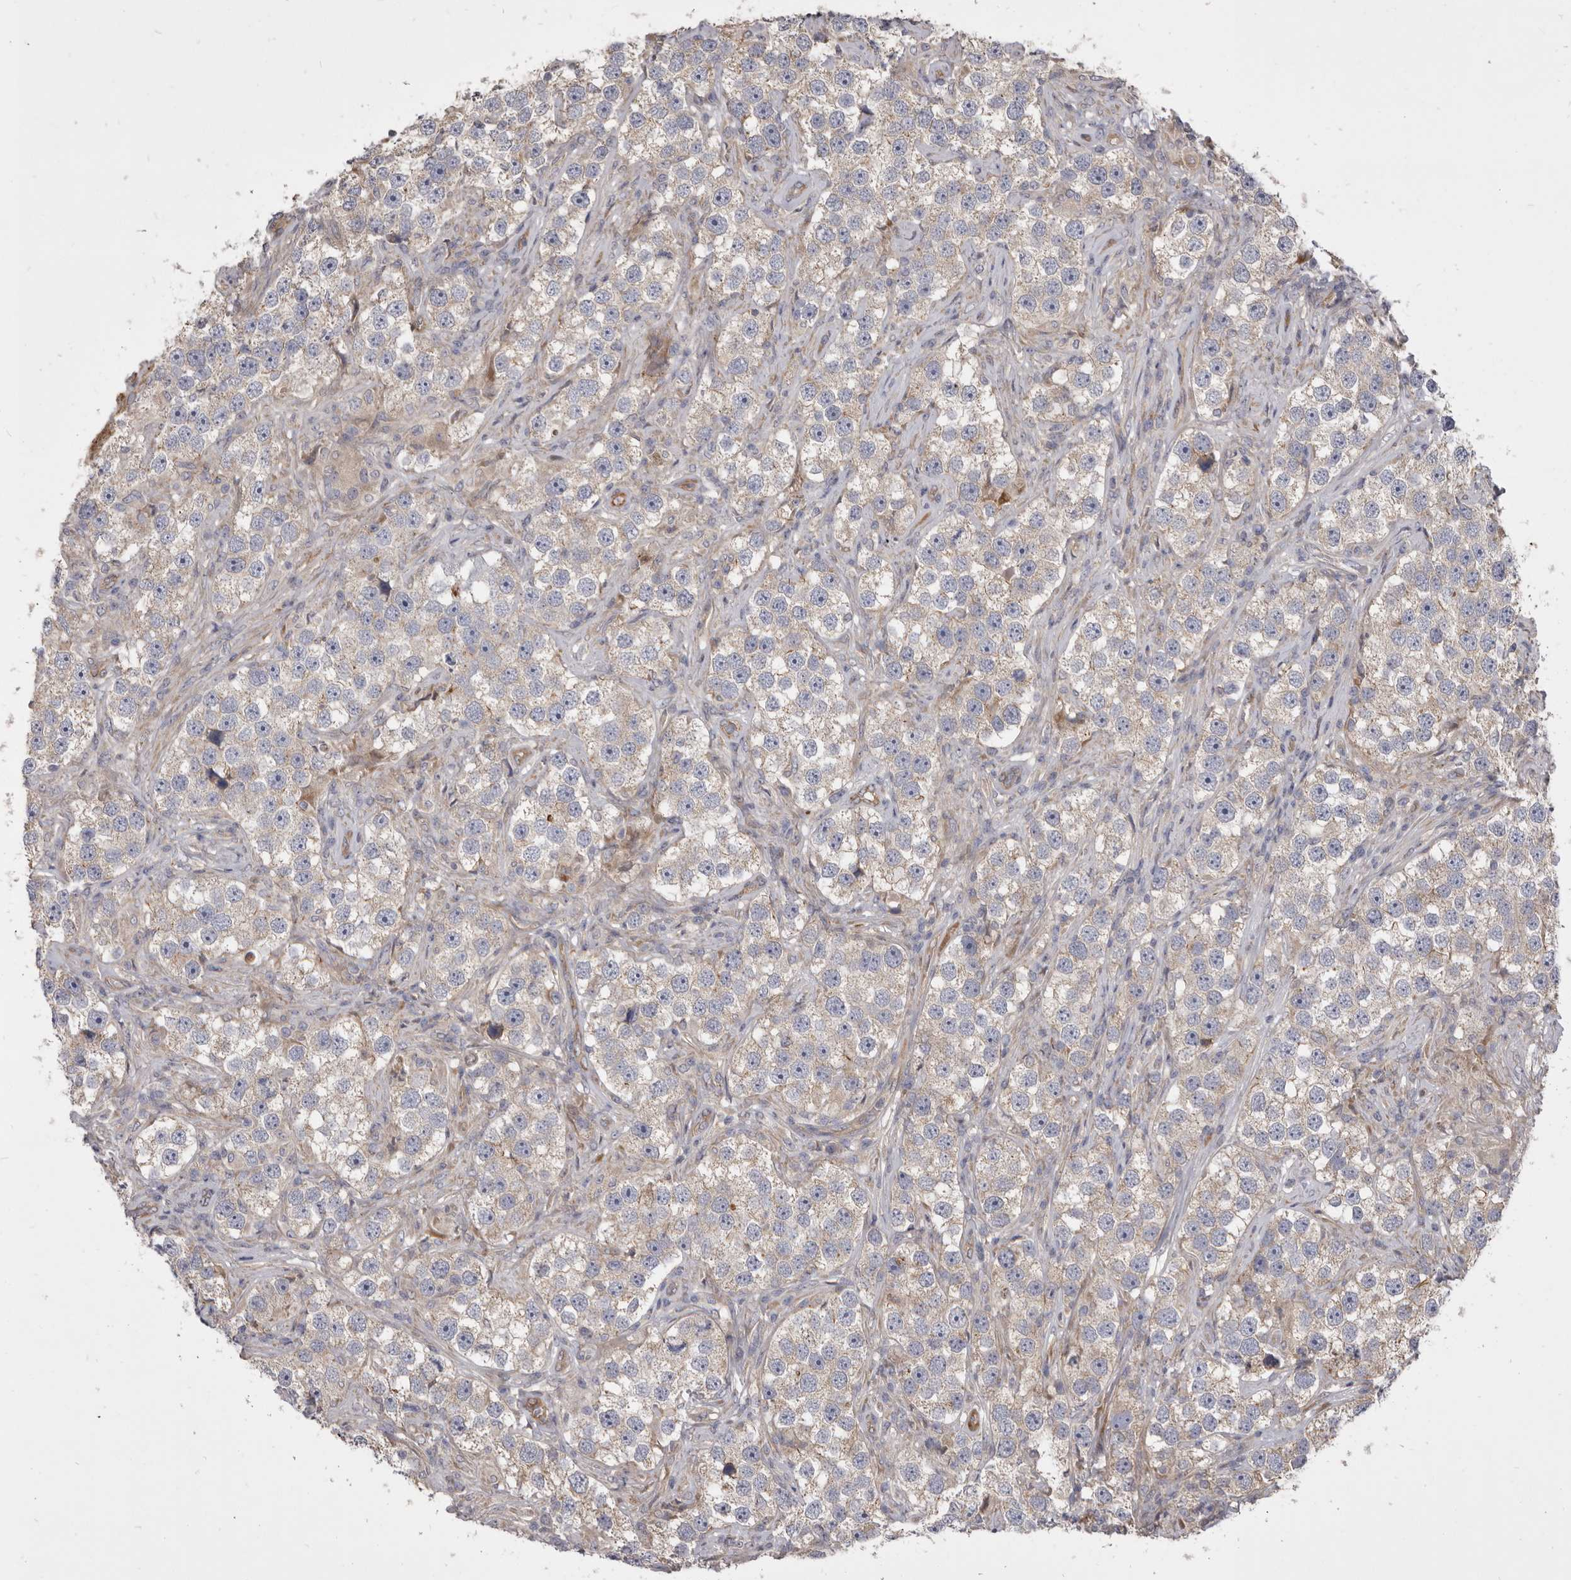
{"staining": {"intensity": "negative", "quantity": "none", "location": "none"}, "tissue": "testis cancer", "cell_type": "Tumor cells", "image_type": "cancer", "snomed": [{"axis": "morphology", "description": "Seminoma, NOS"}, {"axis": "topography", "description": "Testis"}], "caption": "The IHC histopathology image has no significant positivity in tumor cells of seminoma (testis) tissue.", "gene": "VPS45", "patient": {"sex": "male", "age": 49}}